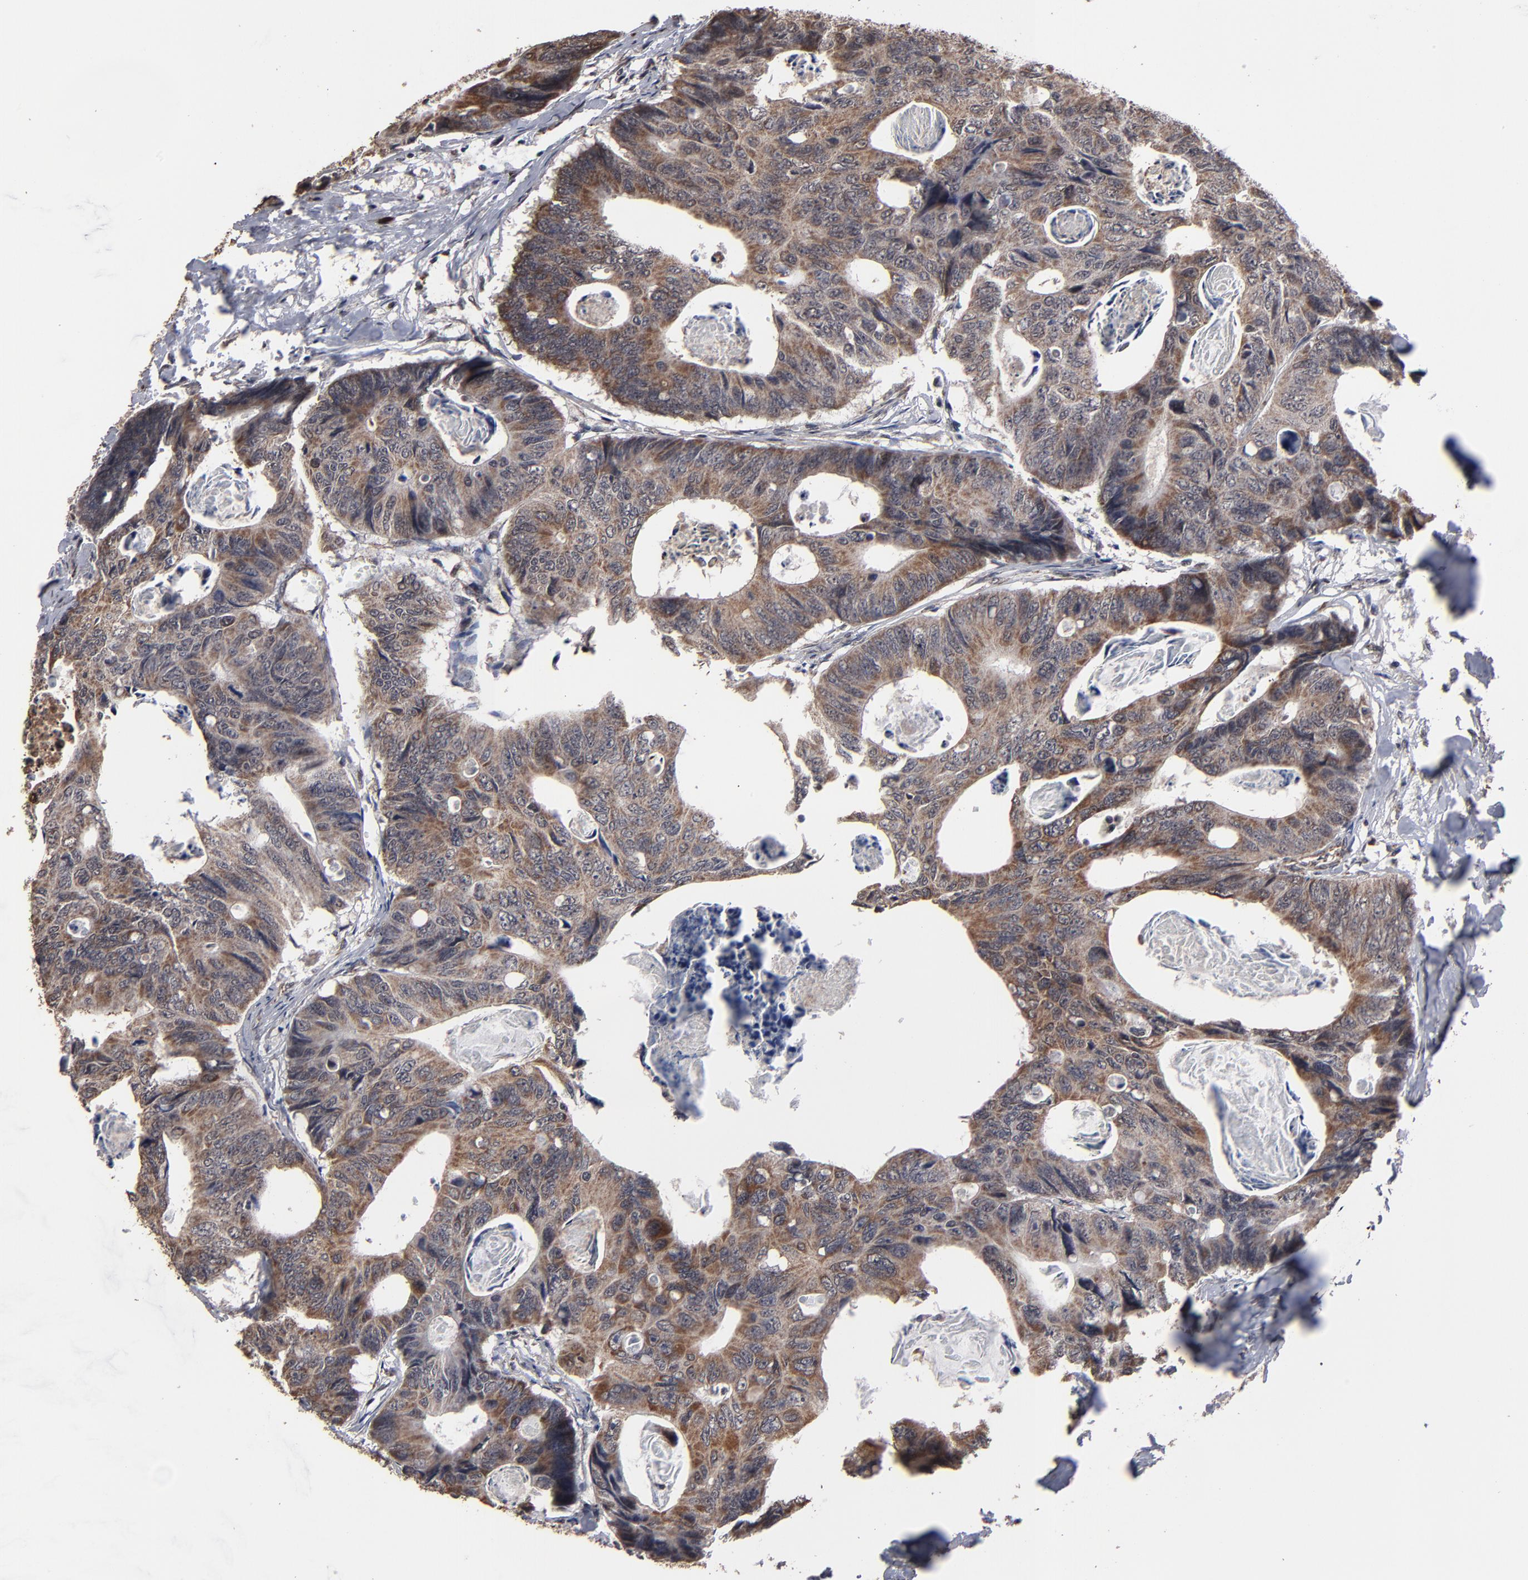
{"staining": {"intensity": "moderate", "quantity": ">75%", "location": "nuclear"}, "tissue": "colorectal cancer", "cell_type": "Tumor cells", "image_type": "cancer", "snomed": [{"axis": "morphology", "description": "Adenocarcinoma, NOS"}, {"axis": "topography", "description": "Colon"}], "caption": "Moderate nuclear protein staining is present in about >75% of tumor cells in adenocarcinoma (colorectal).", "gene": "BNIP3", "patient": {"sex": "female", "age": 55}}